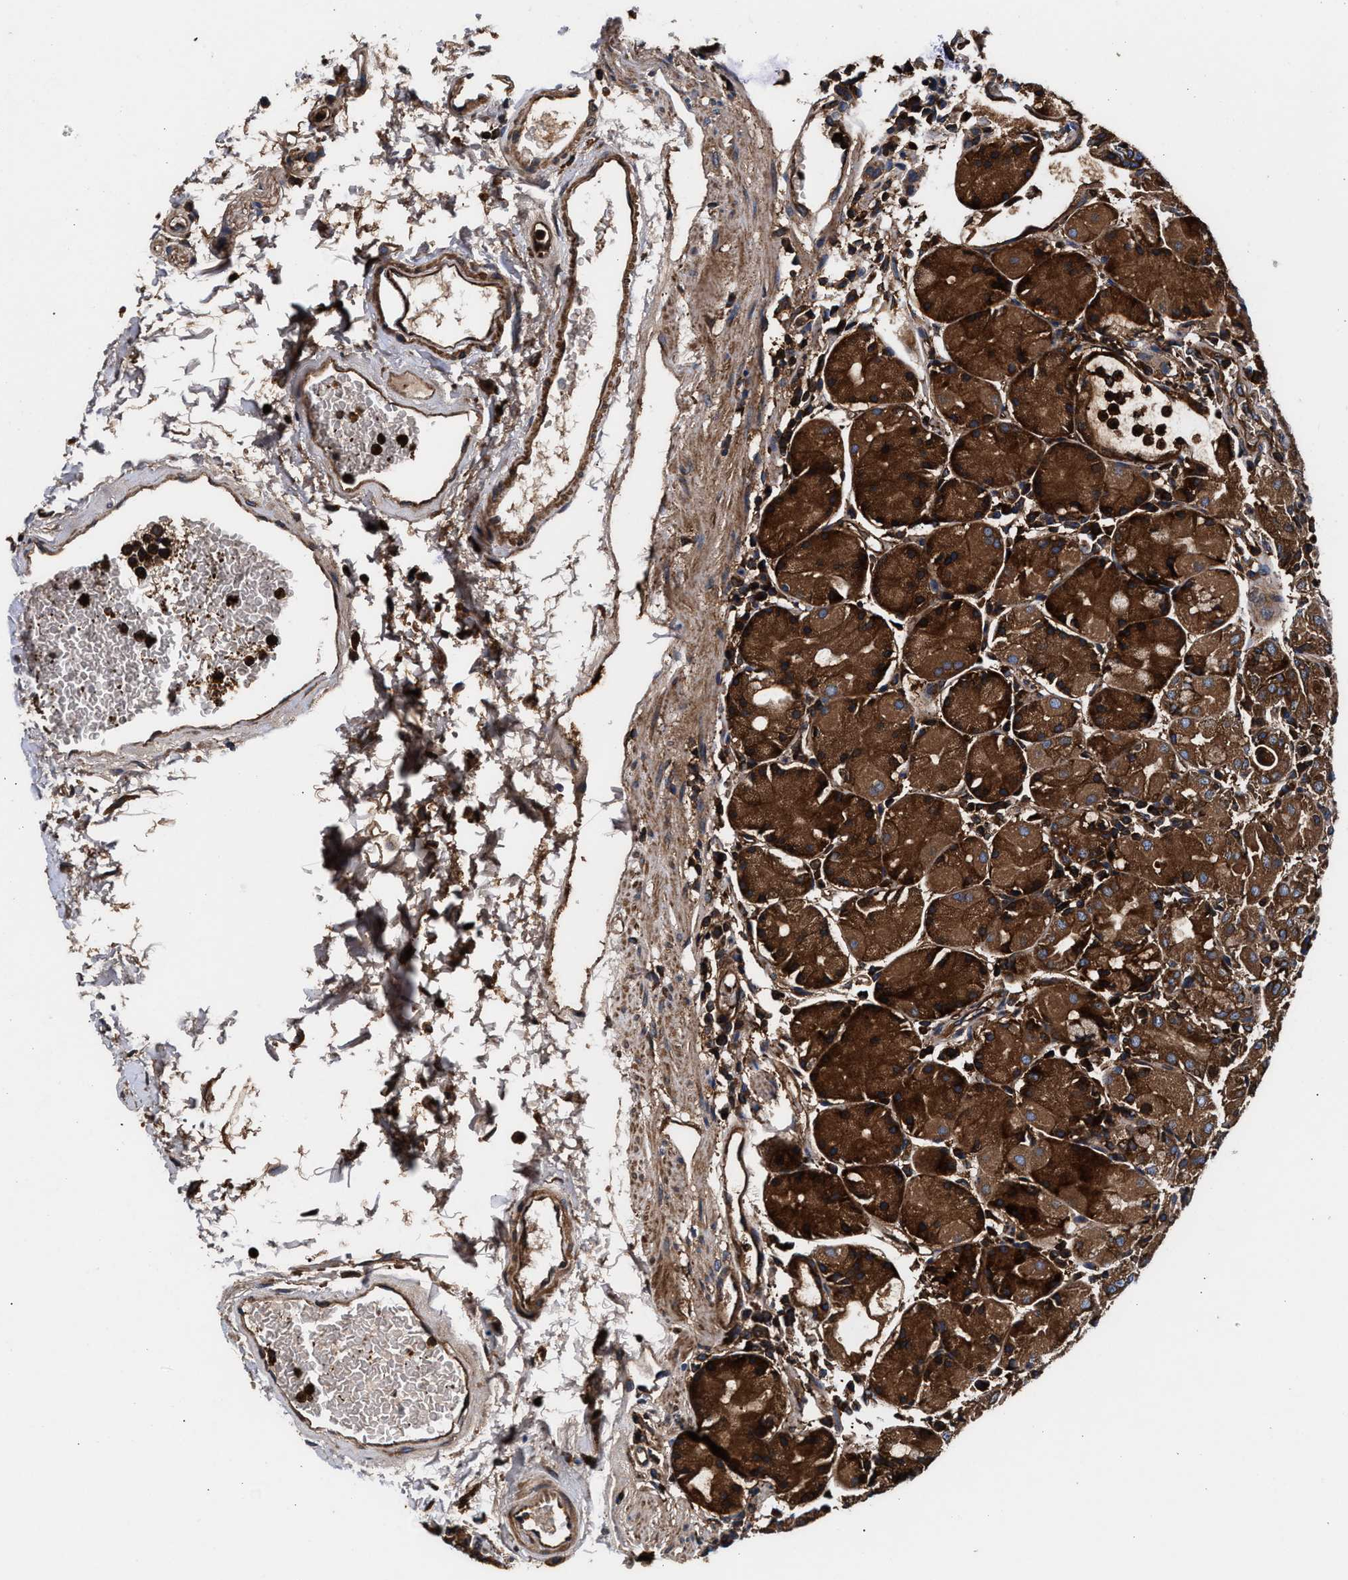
{"staining": {"intensity": "strong", "quantity": ">75%", "location": "cytoplasmic/membranous"}, "tissue": "stomach", "cell_type": "Glandular cells", "image_type": "normal", "snomed": [{"axis": "morphology", "description": "Normal tissue, NOS"}, {"axis": "topography", "description": "Stomach"}, {"axis": "topography", "description": "Stomach, lower"}], "caption": "A photomicrograph of stomach stained for a protein reveals strong cytoplasmic/membranous brown staining in glandular cells. (IHC, brightfield microscopy, high magnification).", "gene": "ENSG00000286112", "patient": {"sex": "female", "age": 75}}